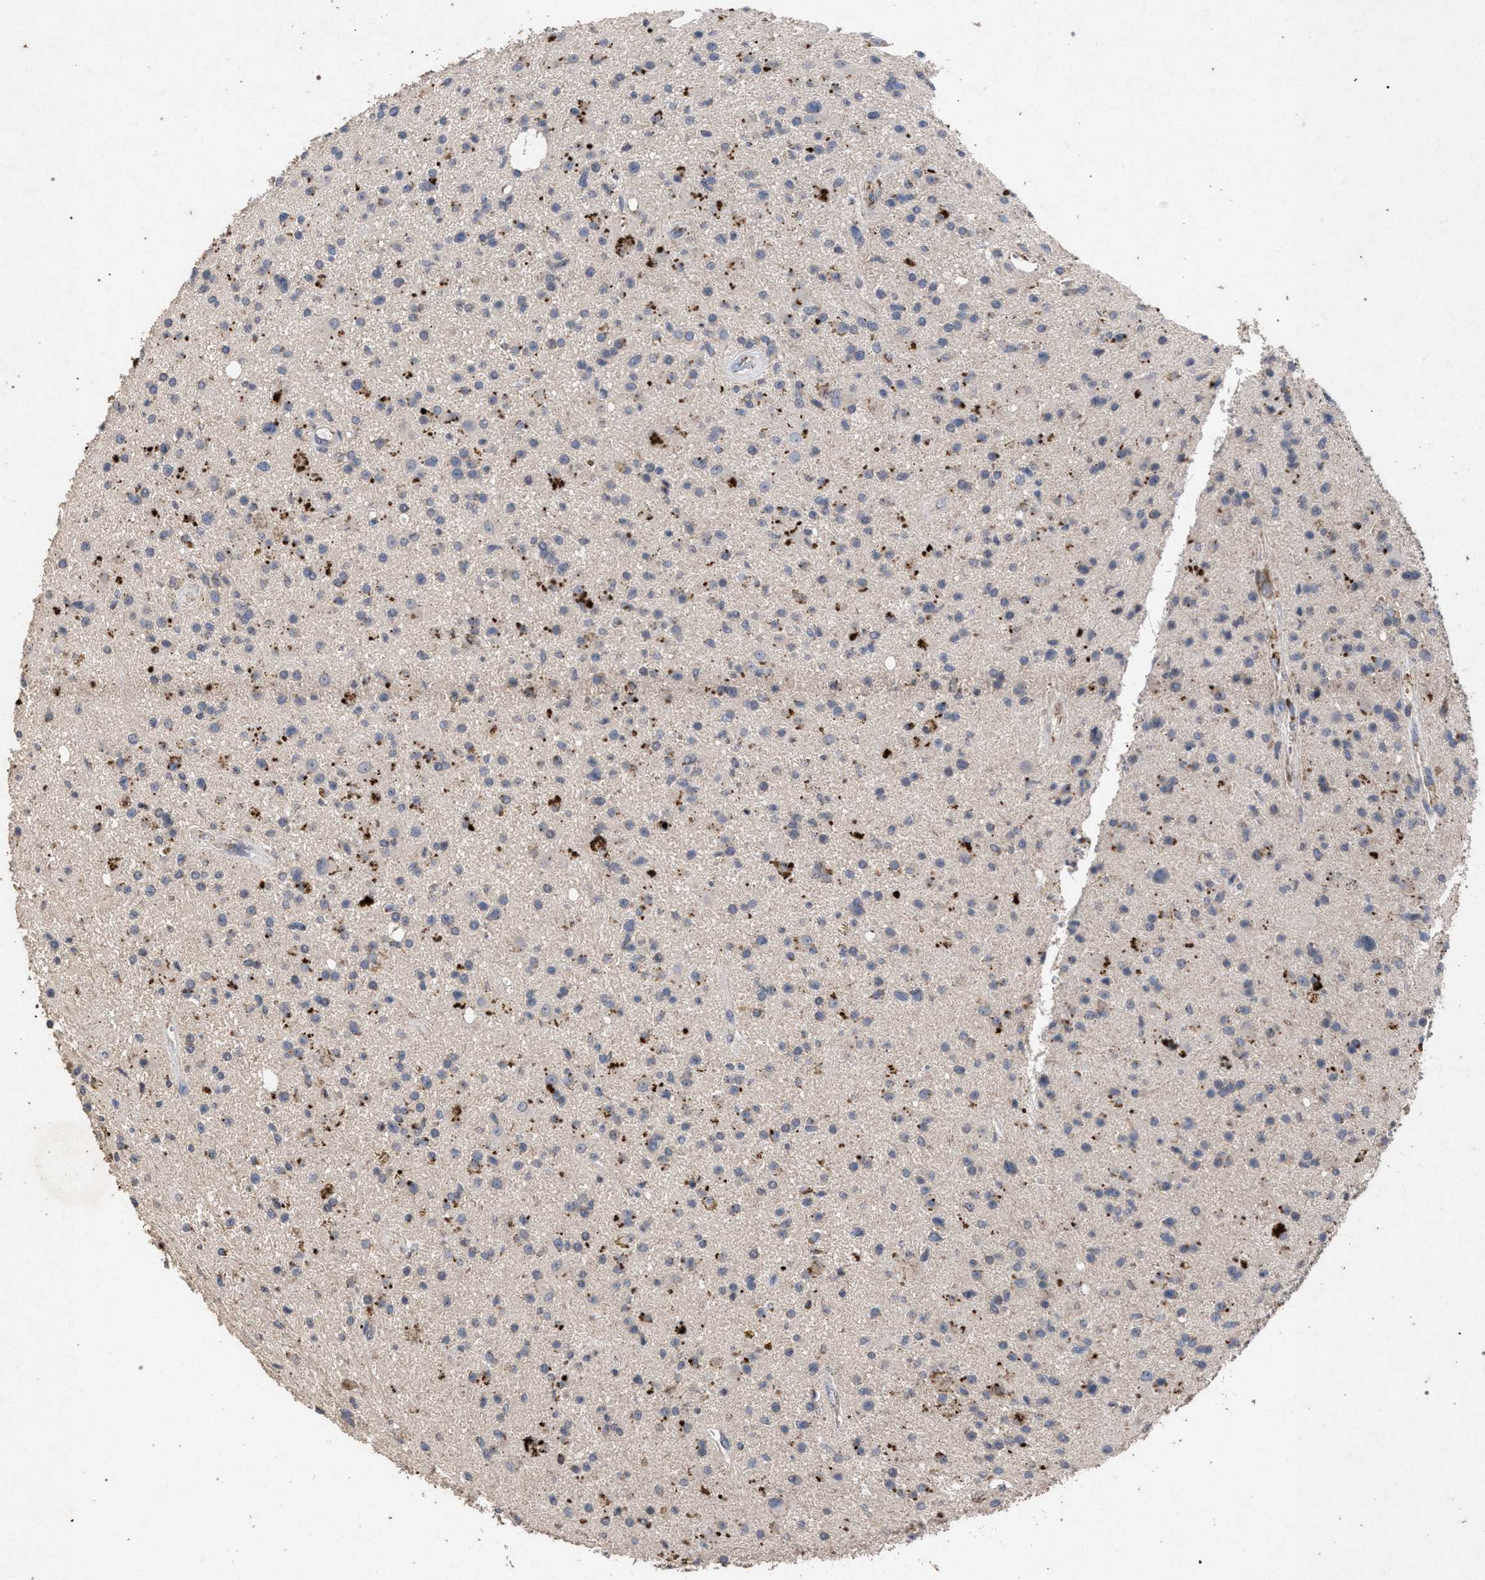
{"staining": {"intensity": "negative", "quantity": "none", "location": "none"}, "tissue": "glioma", "cell_type": "Tumor cells", "image_type": "cancer", "snomed": [{"axis": "morphology", "description": "Glioma, malignant, High grade"}, {"axis": "topography", "description": "Brain"}], "caption": "IHC image of neoplastic tissue: human malignant high-grade glioma stained with DAB shows no significant protein expression in tumor cells.", "gene": "PKD2L1", "patient": {"sex": "male", "age": 33}}